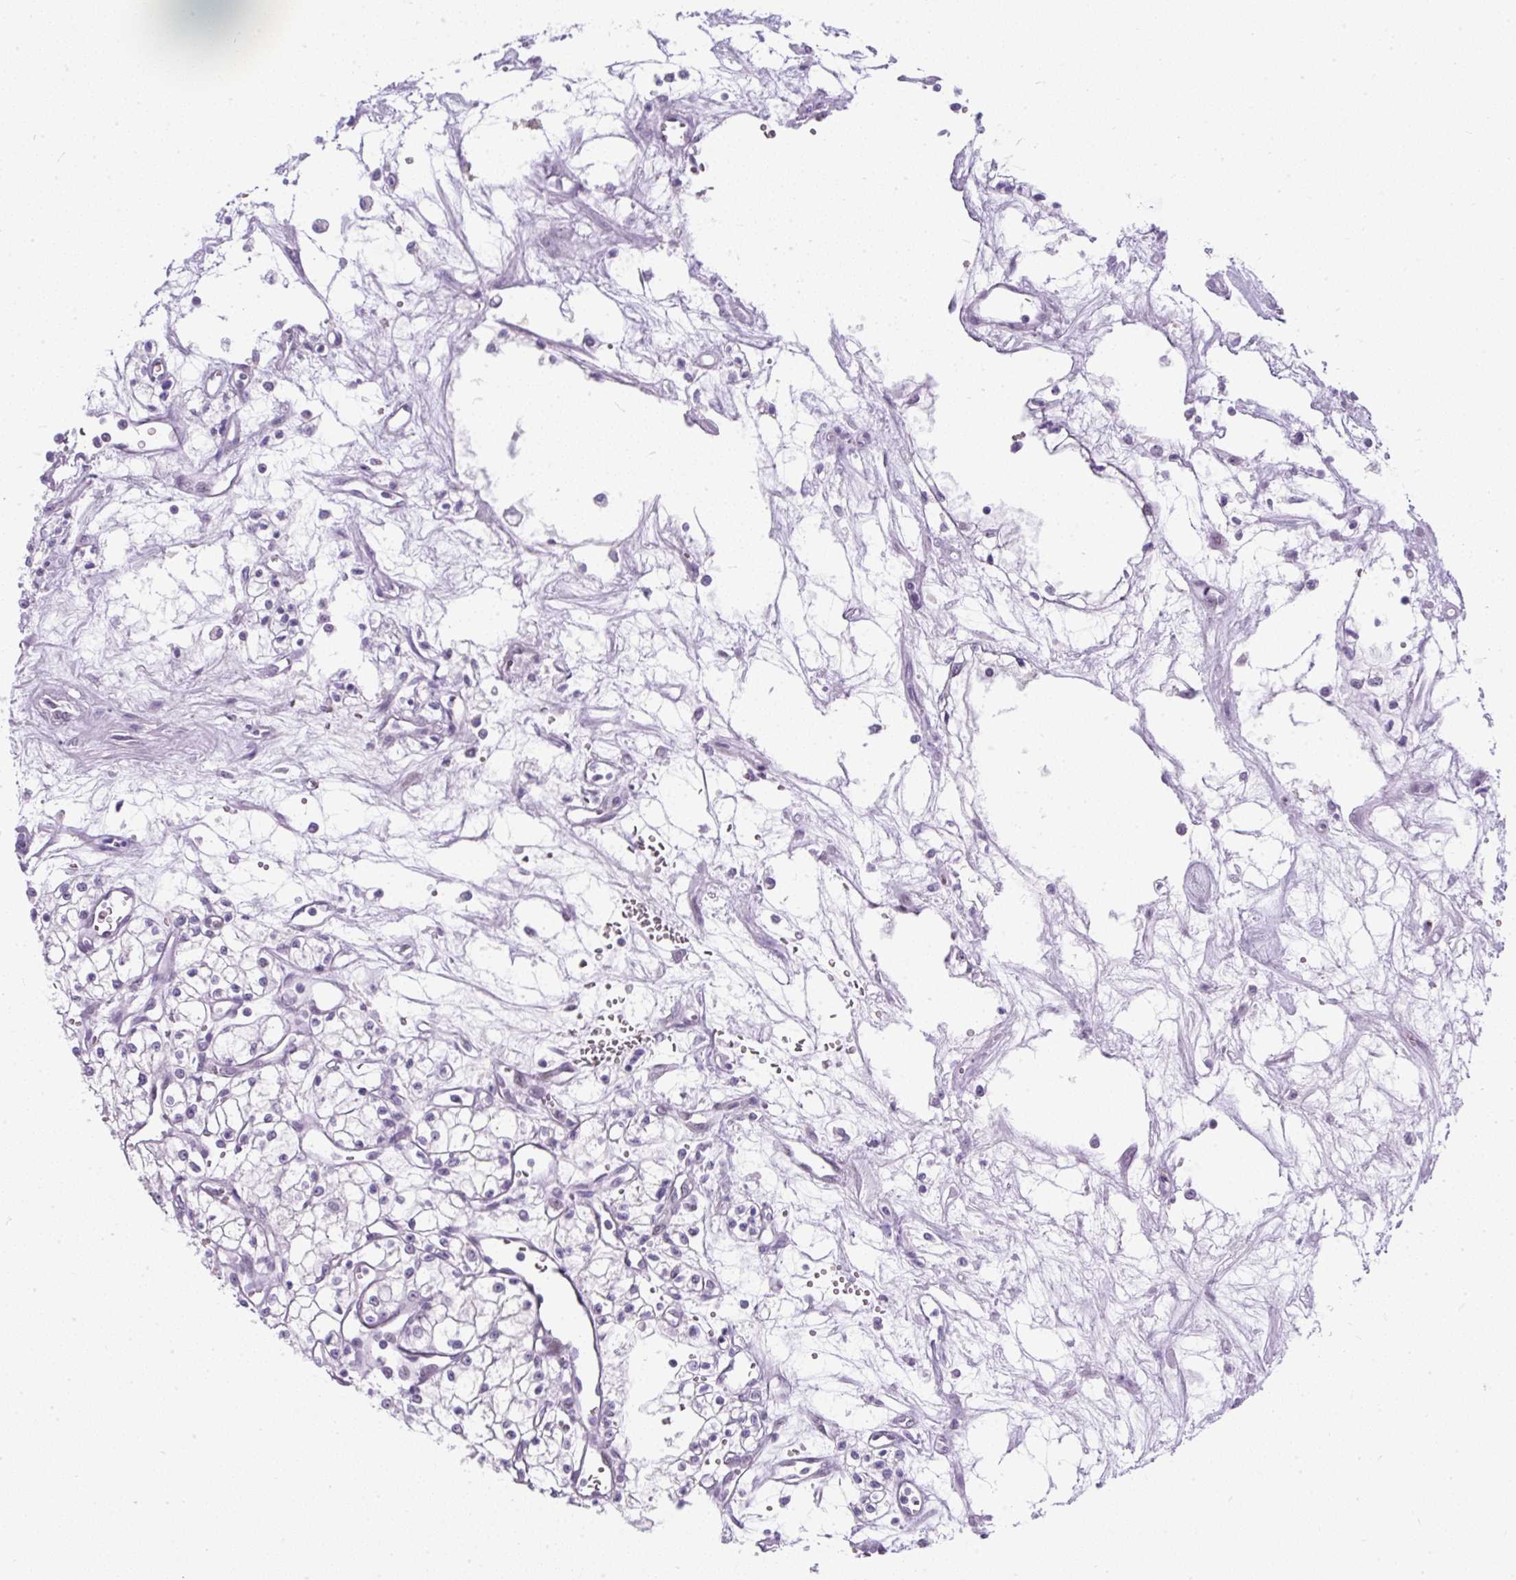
{"staining": {"intensity": "negative", "quantity": "none", "location": "none"}, "tissue": "renal cancer", "cell_type": "Tumor cells", "image_type": "cancer", "snomed": [{"axis": "morphology", "description": "Adenocarcinoma, NOS"}, {"axis": "topography", "description": "Kidney"}], "caption": "A micrograph of renal cancer (adenocarcinoma) stained for a protein reveals no brown staining in tumor cells.", "gene": "PLCXD2", "patient": {"sex": "male", "age": 59}}